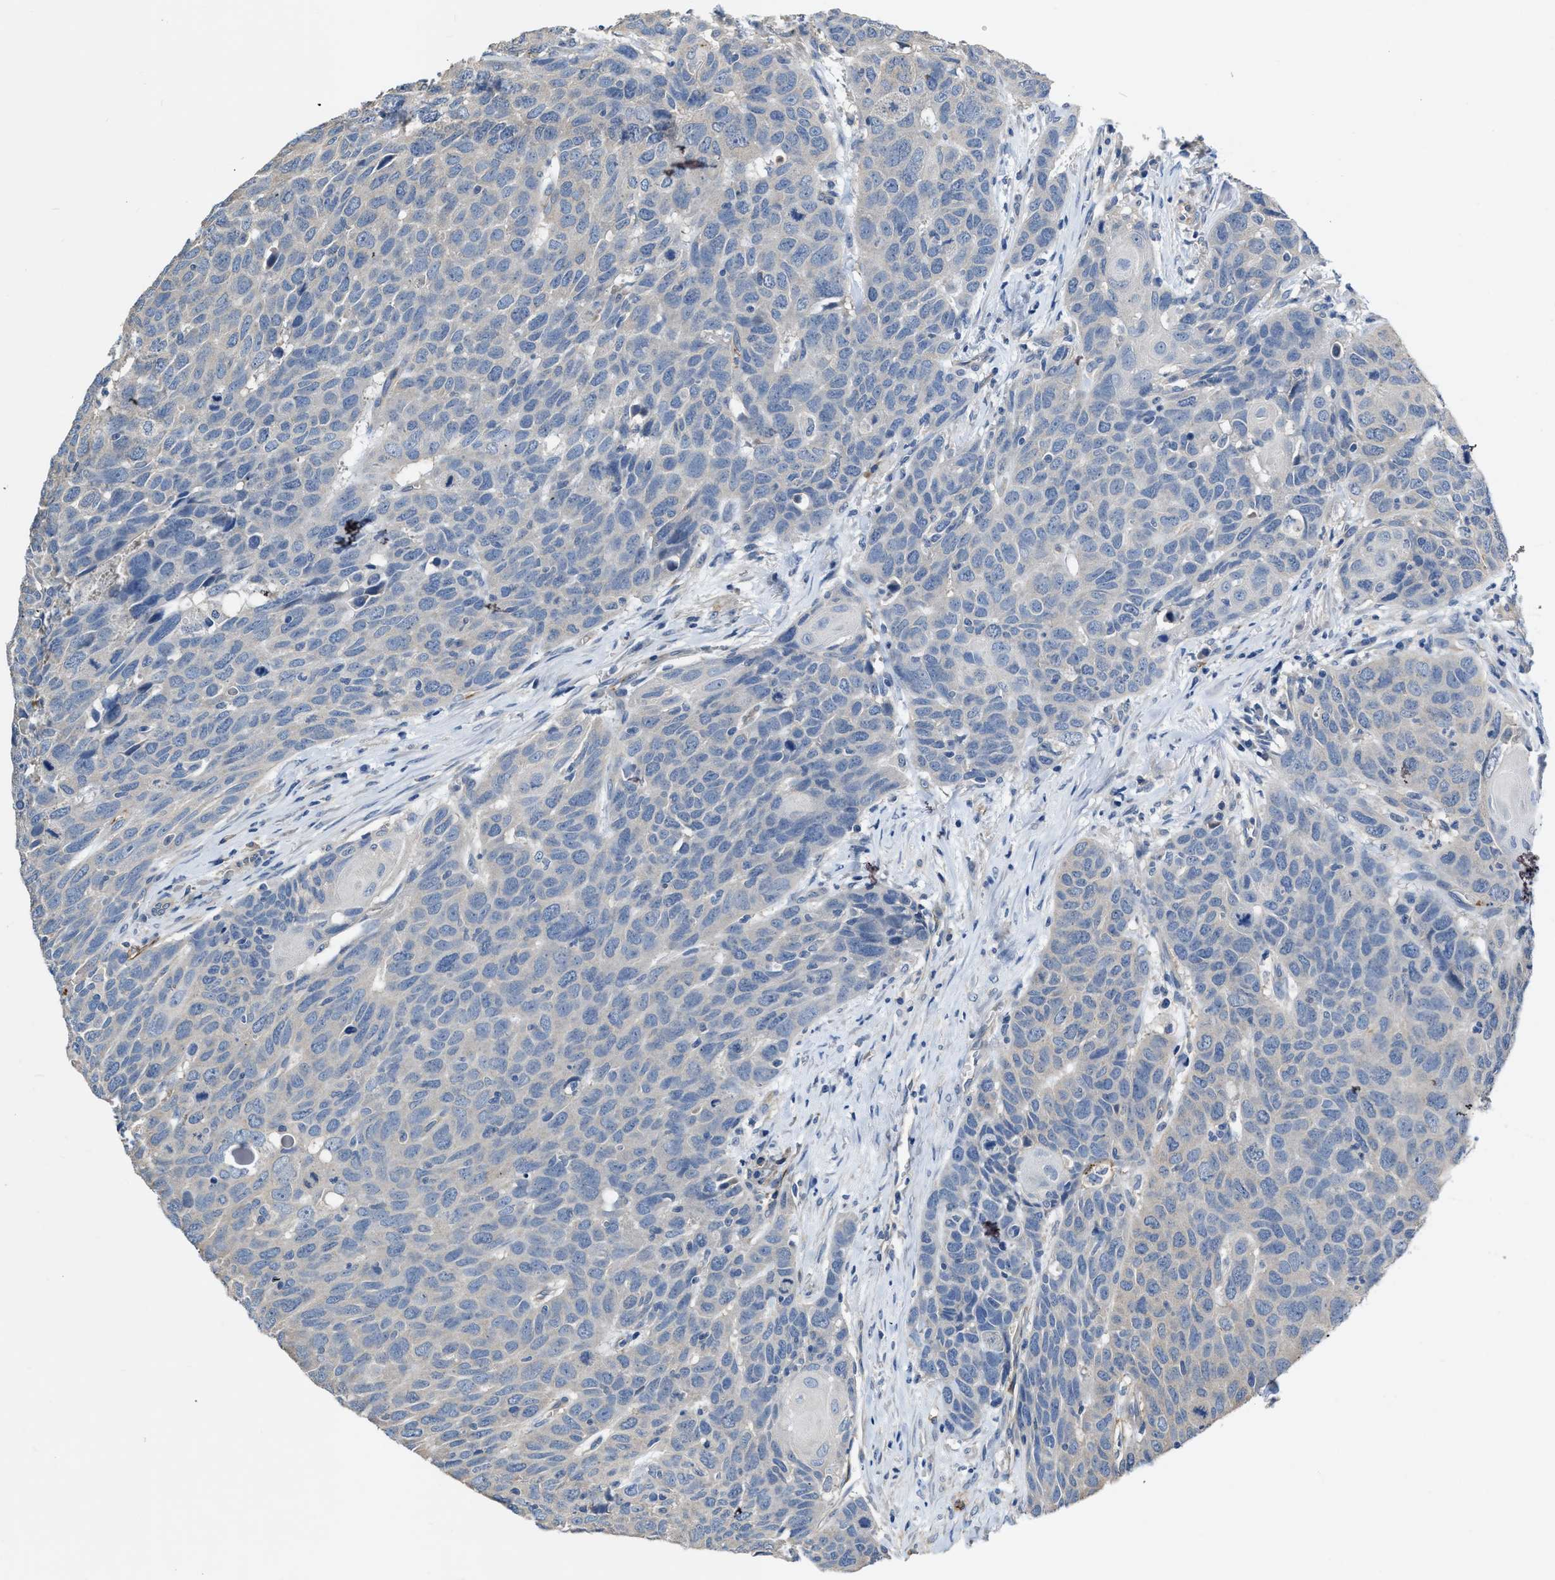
{"staining": {"intensity": "negative", "quantity": "none", "location": "none"}, "tissue": "head and neck cancer", "cell_type": "Tumor cells", "image_type": "cancer", "snomed": [{"axis": "morphology", "description": "Squamous cell carcinoma, NOS"}, {"axis": "topography", "description": "Head-Neck"}], "caption": "DAB immunohistochemical staining of head and neck cancer (squamous cell carcinoma) demonstrates no significant positivity in tumor cells. (DAB (3,3'-diaminobenzidine) immunohistochemistry (IHC) visualized using brightfield microscopy, high magnification).", "gene": "C22orf42", "patient": {"sex": "male", "age": 66}}